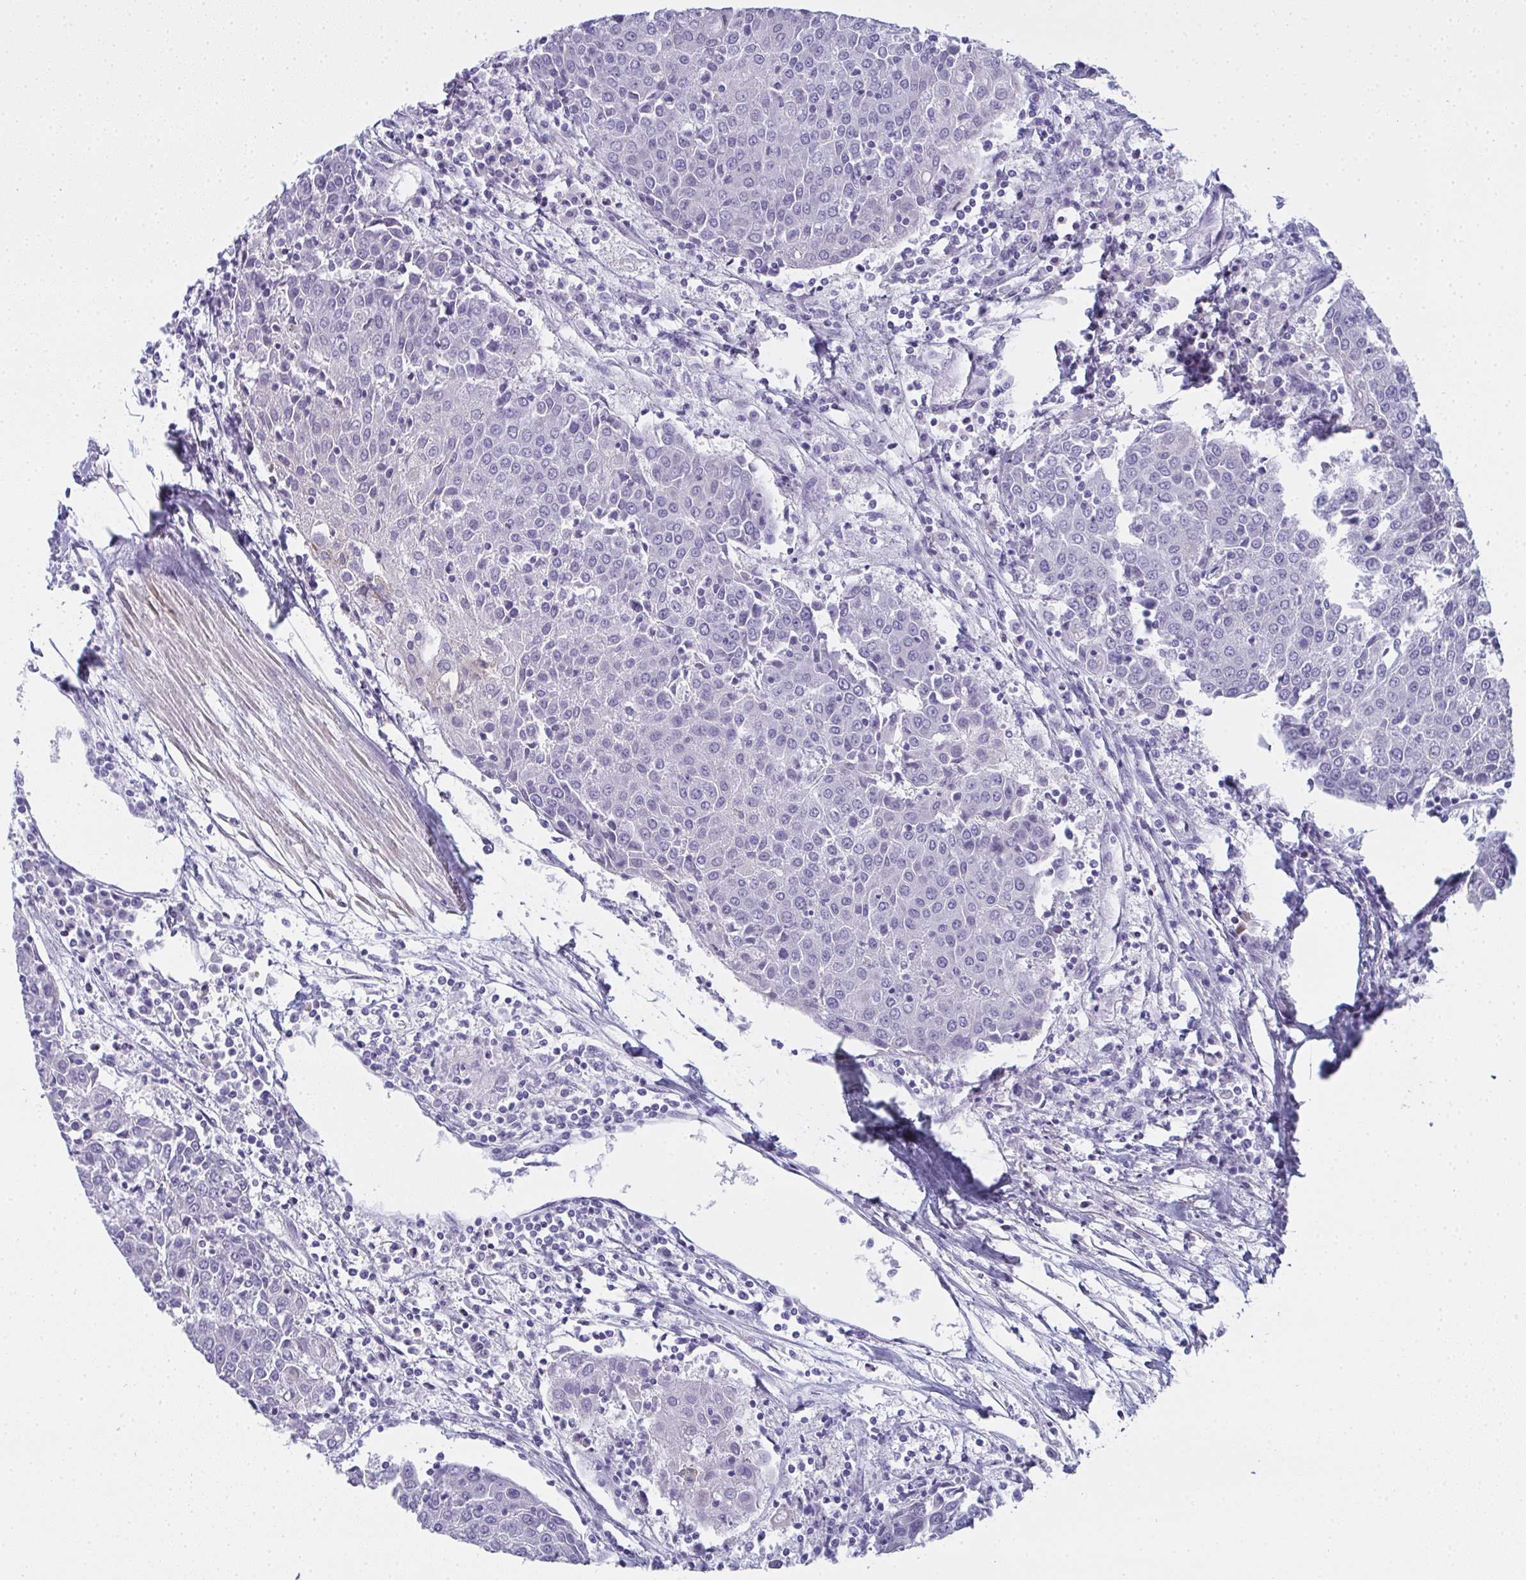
{"staining": {"intensity": "negative", "quantity": "none", "location": "none"}, "tissue": "urothelial cancer", "cell_type": "Tumor cells", "image_type": "cancer", "snomed": [{"axis": "morphology", "description": "Urothelial carcinoma, High grade"}, {"axis": "topography", "description": "Urinary bladder"}], "caption": "Immunohistochemical staining of urothelial cancer reveals no significant staining in tumor cells.", "gene": "SLC36A2", "patient": {"sex": "female", "age": 85}}